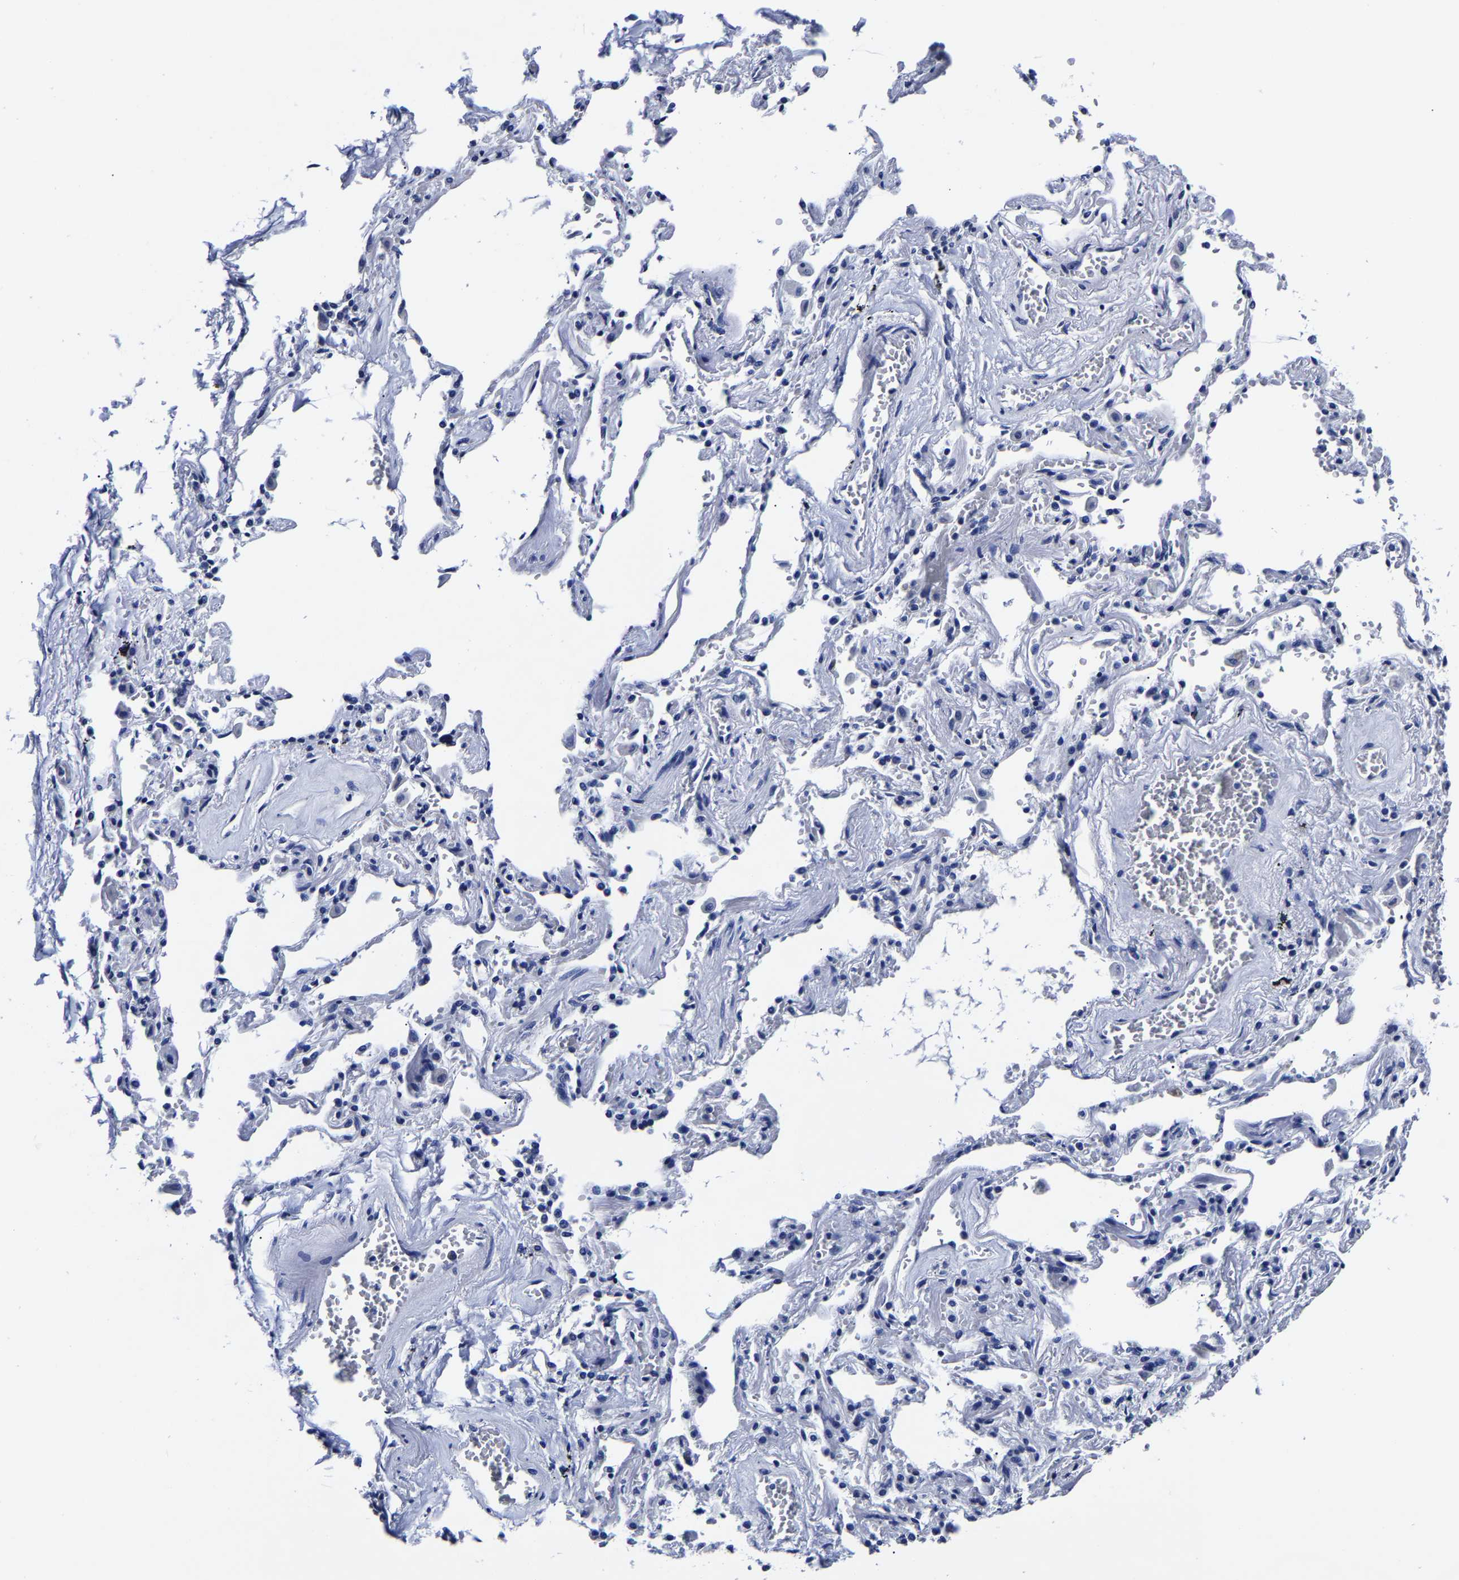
{"staining": {"intensity": "negative", "quantity": "none", "location": "none"}, "tissue": "adipose tissue", "cell_type": "Adipocytes", "image_type": "normal", "snomed": [{"axis": "morphology", "description": "Normal tissue, NOS"}, {"axis": "topography", "description": "Cartilage tissue"}, {"axis": "topography", "description": "Lung"}], "caption": "Immunohistochemical staining of normal human adipose tissue displays no significant staining in adipocytes.", "gene": "CPA2", "patient": {"sex": "female", "age": 77}}